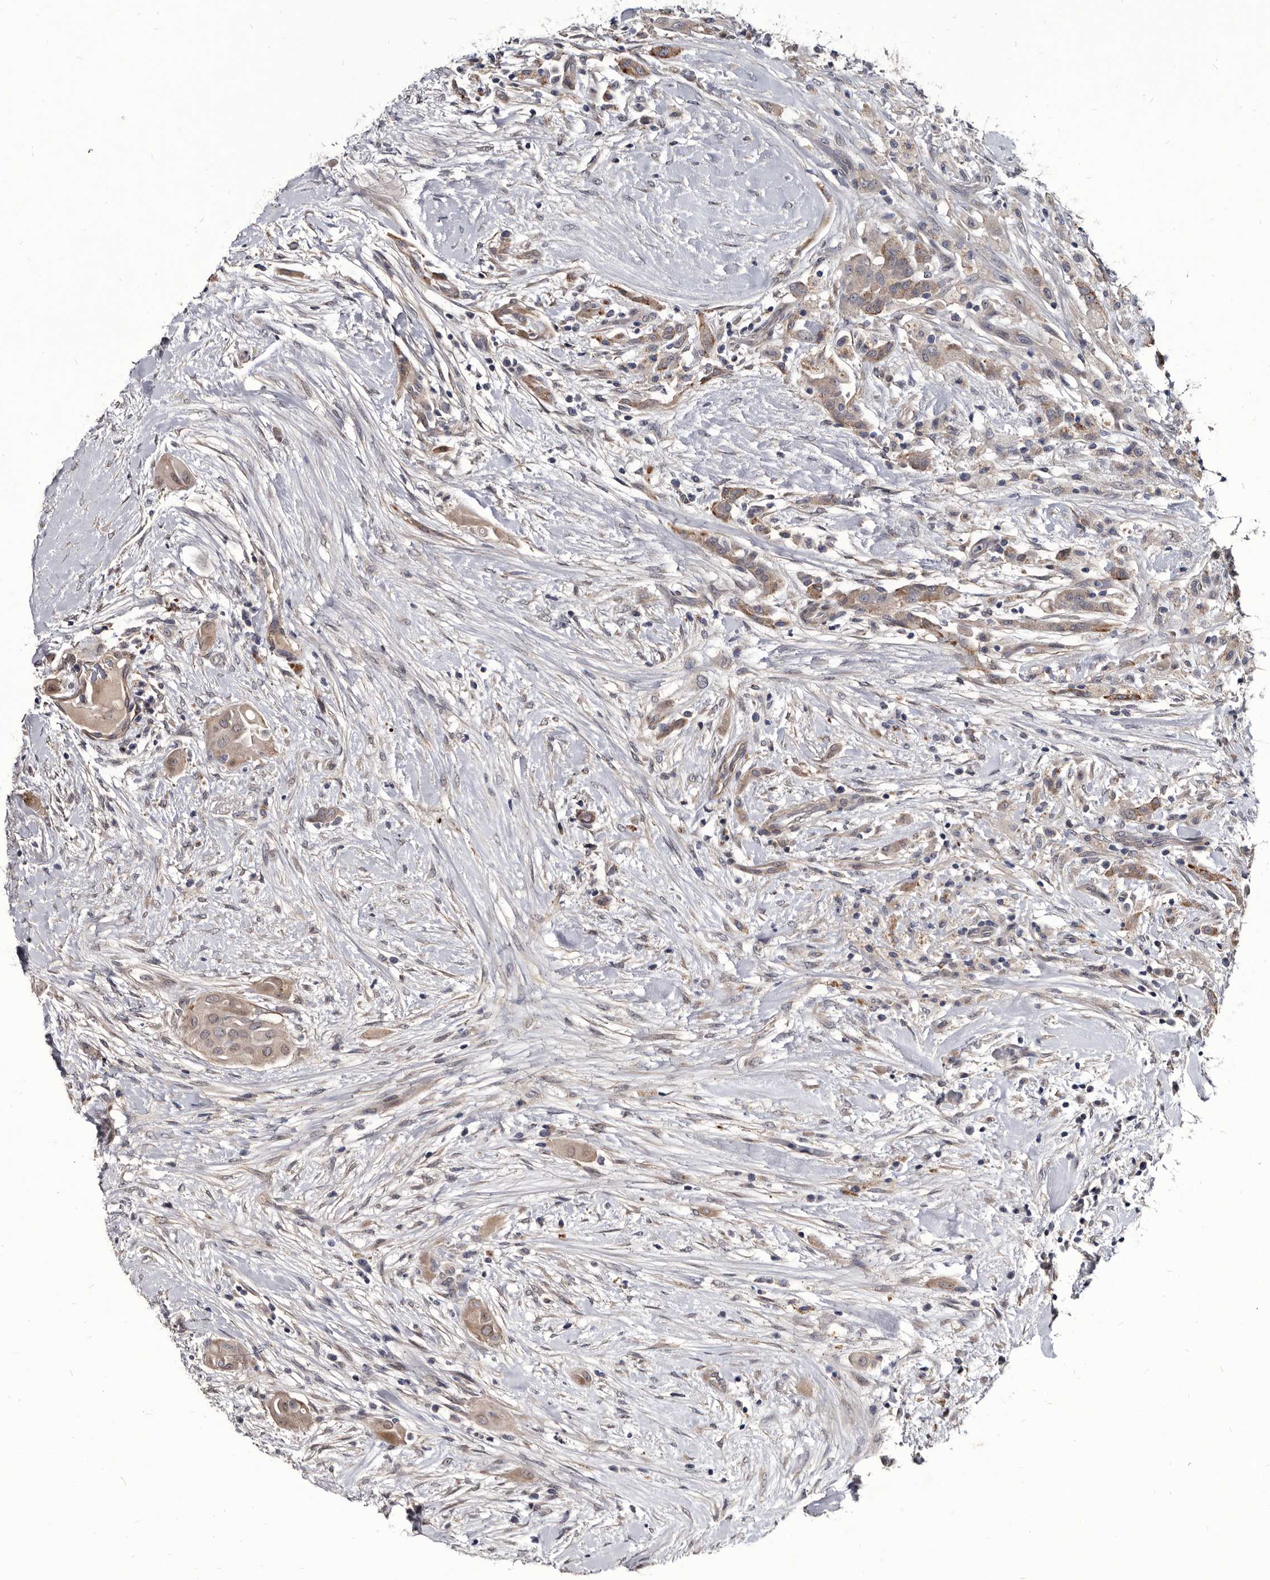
{"staining": {"intensity": "weak", "quantity": "<25%", "location": "cytoplasmic/membranous"}, "tissue": "thyroid cancer", "cell_type": "Tumor cells", "image_type": "cancer", "snomed": [{"axis": "morphology", "description": "Papillary adenocarcinoma, NOS"}, {"axis": "topography", "description": "Thyroid gland"}], "caption": "There is no significant positivity in tumor cells of thyroid papillary adenocarcinoma. The staining is performed using DAB brown chromogen with nuclei counter-stained in using hematoxylin.", "gene": "PROM1", "patient": {"sex": "female", "age": 59}}